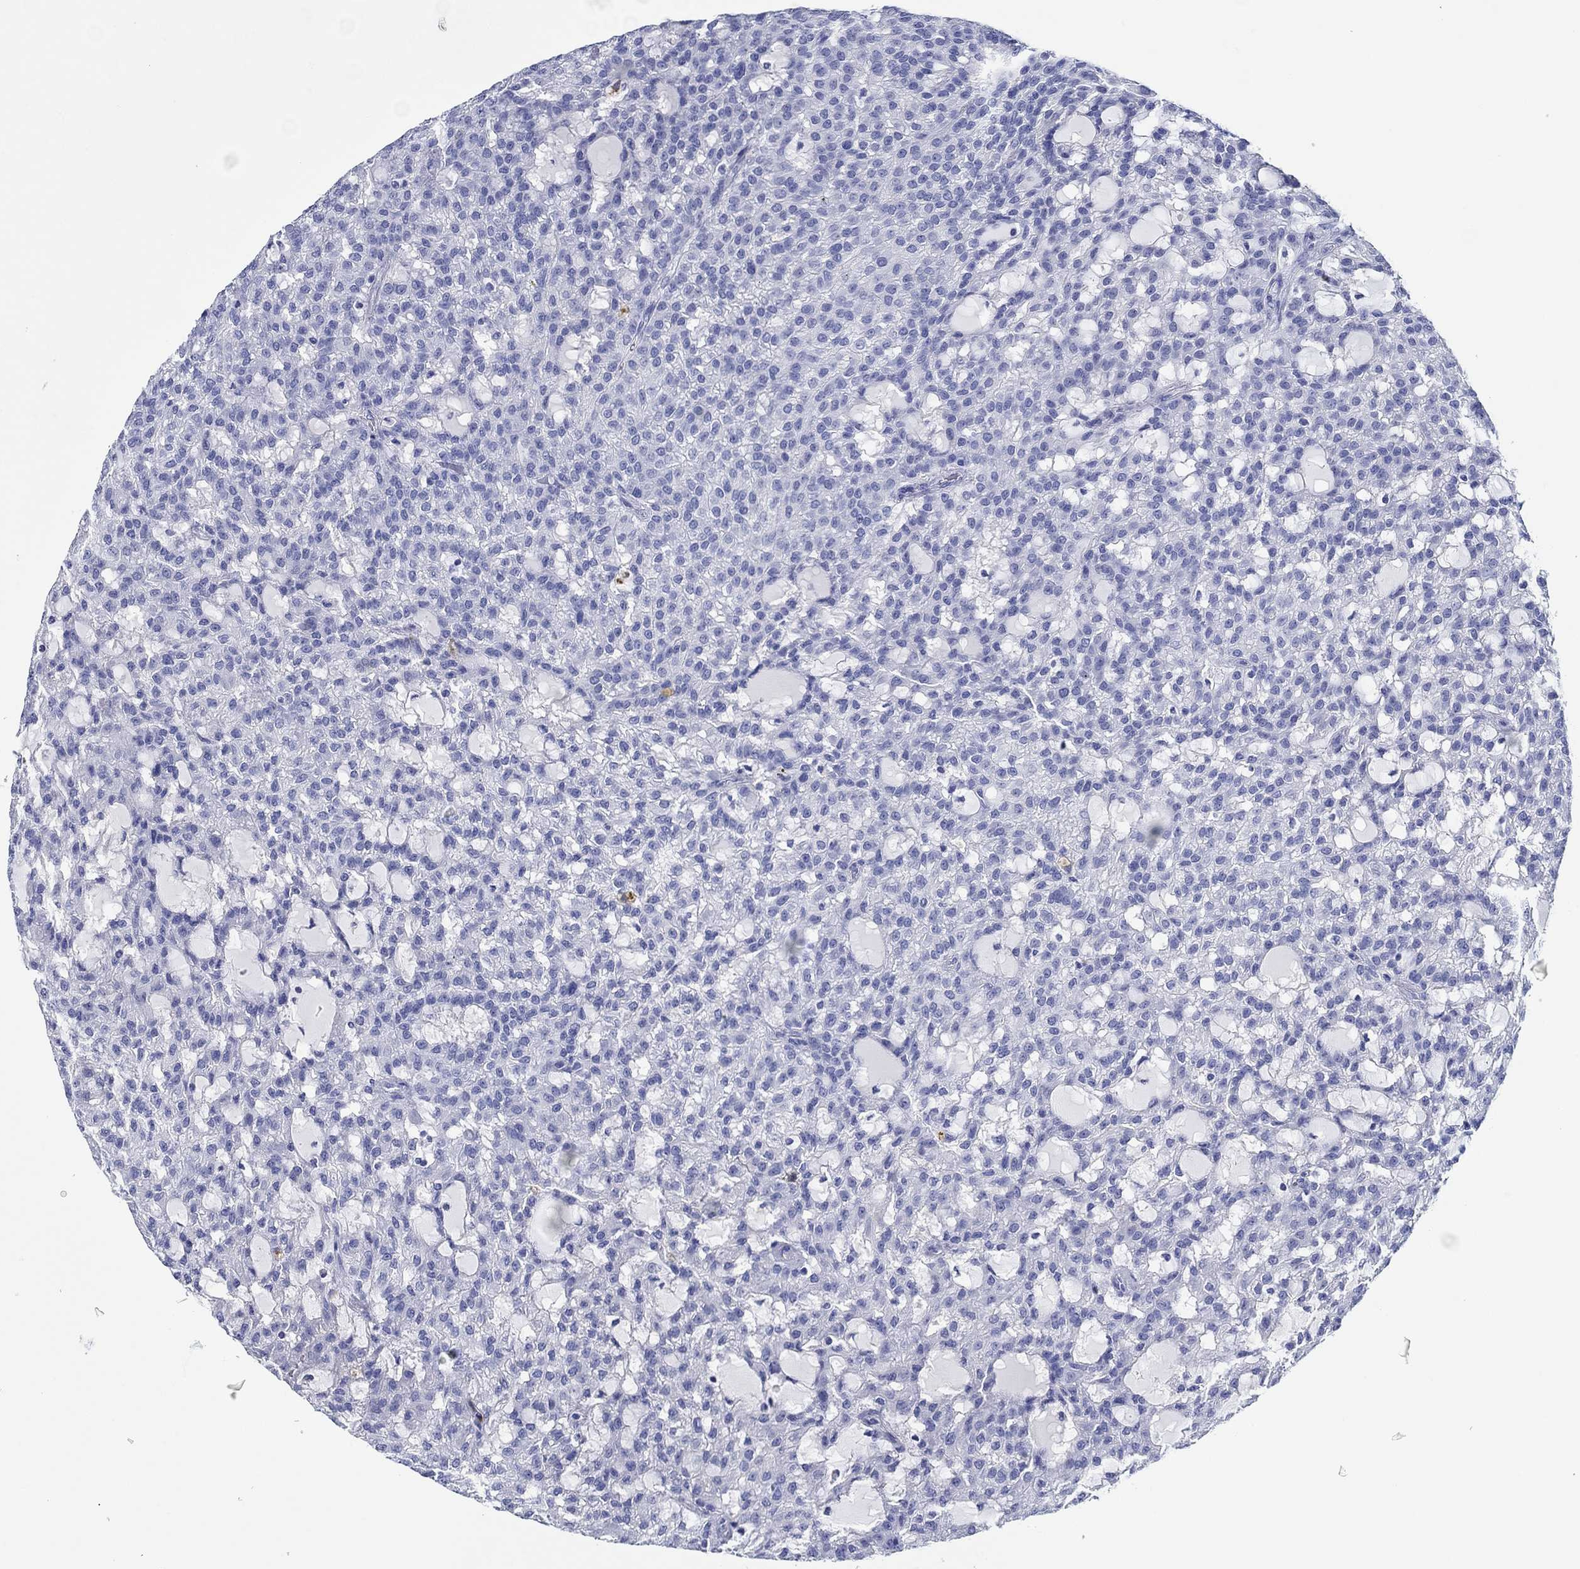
{"staining": {"intensity": "negative", "quantity": "none", "location": "none"}, "tissue": "renal cancer", "cell_type": "Tumor cells", "image_type": "cancer", "snomed": [{"axis": "morphology", "description": "Adenocarcinoma, NOS"}, {"axis": "topography", "description": "Kidney"}], "caption": "DAB (3,3'-diaminobenzidine) immunohistochemical staining of renal adenocarcinoma exhibits no significant positivity in tumor cells.", "gene": "EPX", "patient": {"sex": "male", "age": 63}}